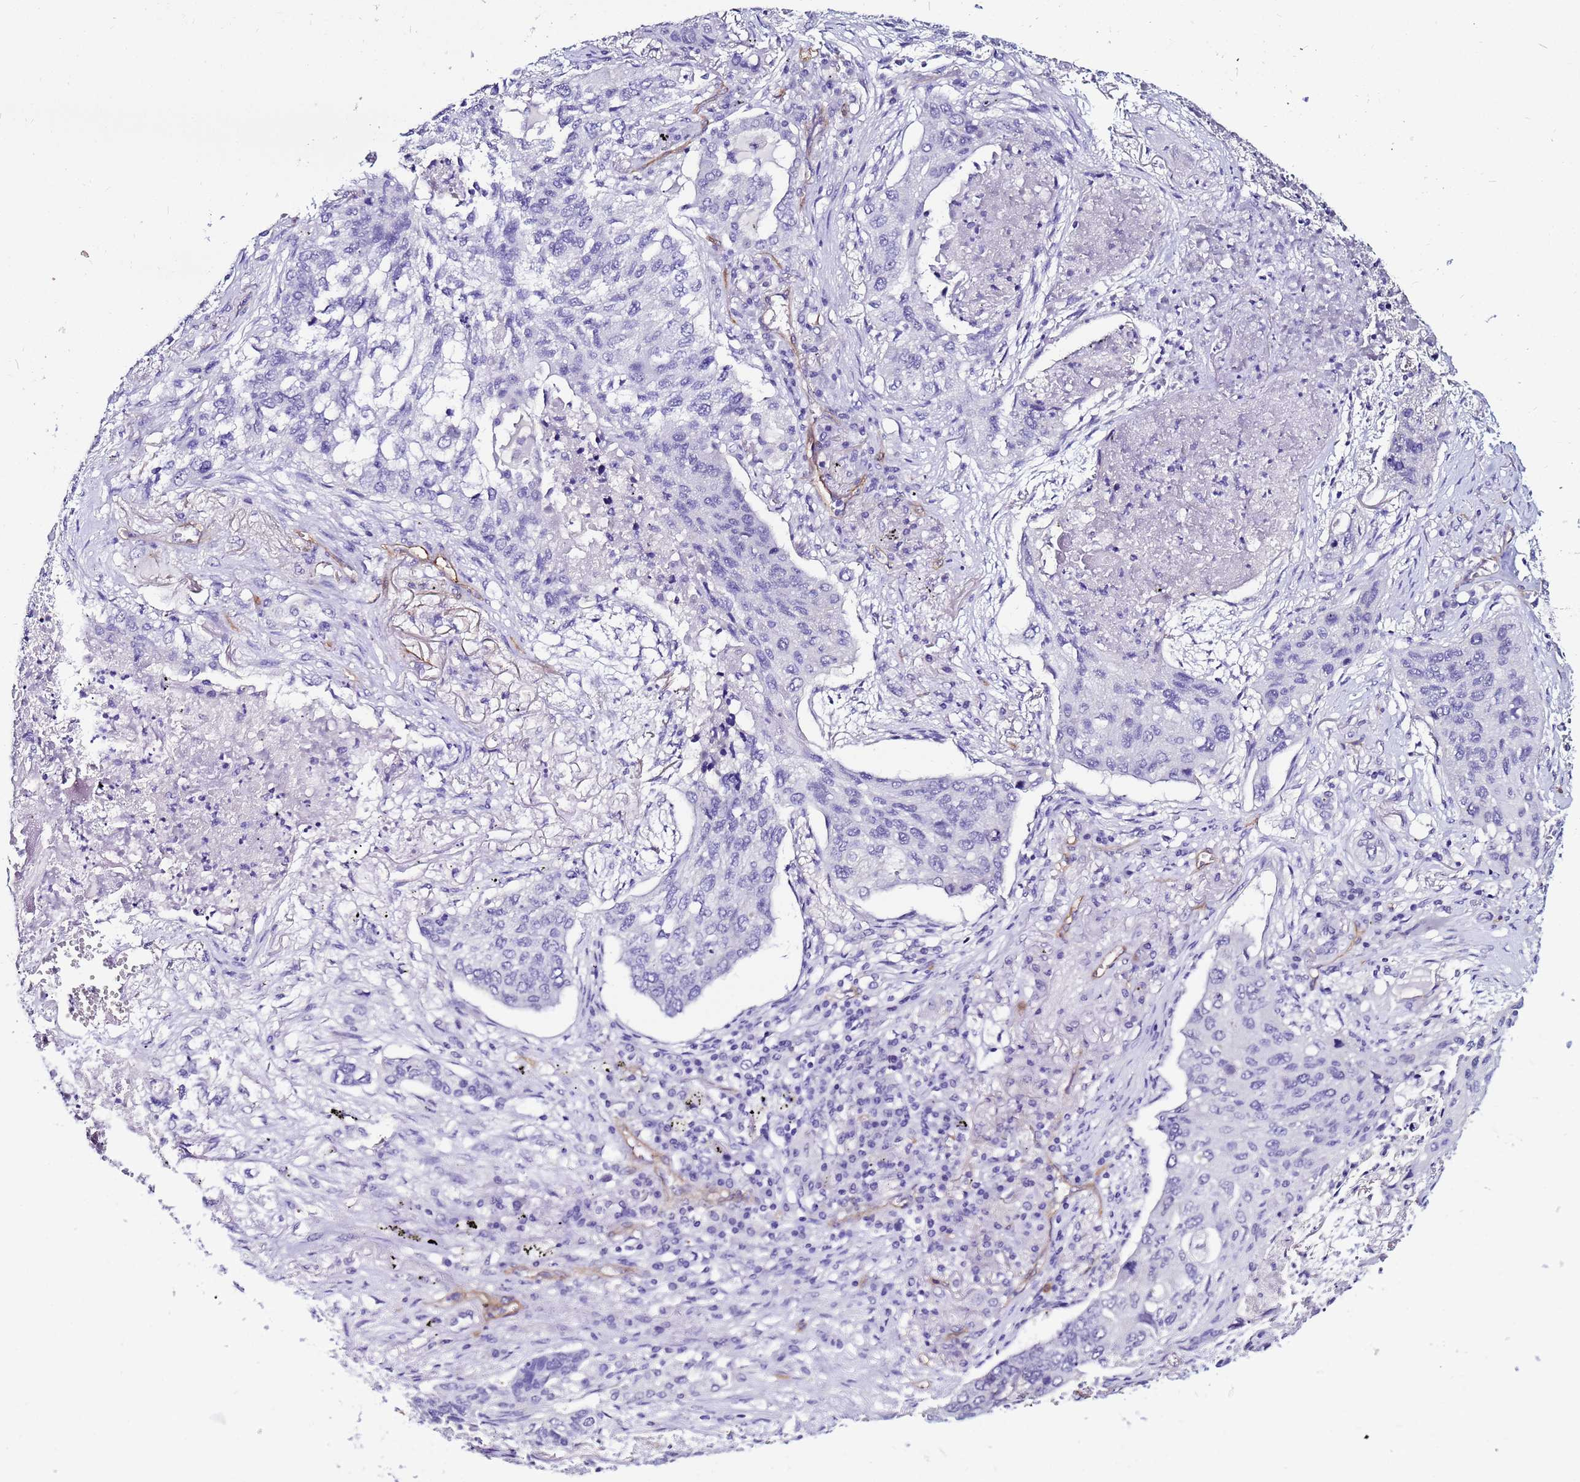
{"staining": {"intensity": "negative", "quantity": "none", "location": "none"}, "tissue": "lung cancer", "cell_type": "Tumor cells", "image_type": "cancer", "snomed": [{"axis": "morphology", "description": "Squamous cell carcinoma, NOS"}, {"axis": "topography", "description": "Lung"}], "caption": "There is no significant staining in tumor cells of lung cancer.", "gene": "DEFB104A", "patient": {"sex": "female", "age": 63}}